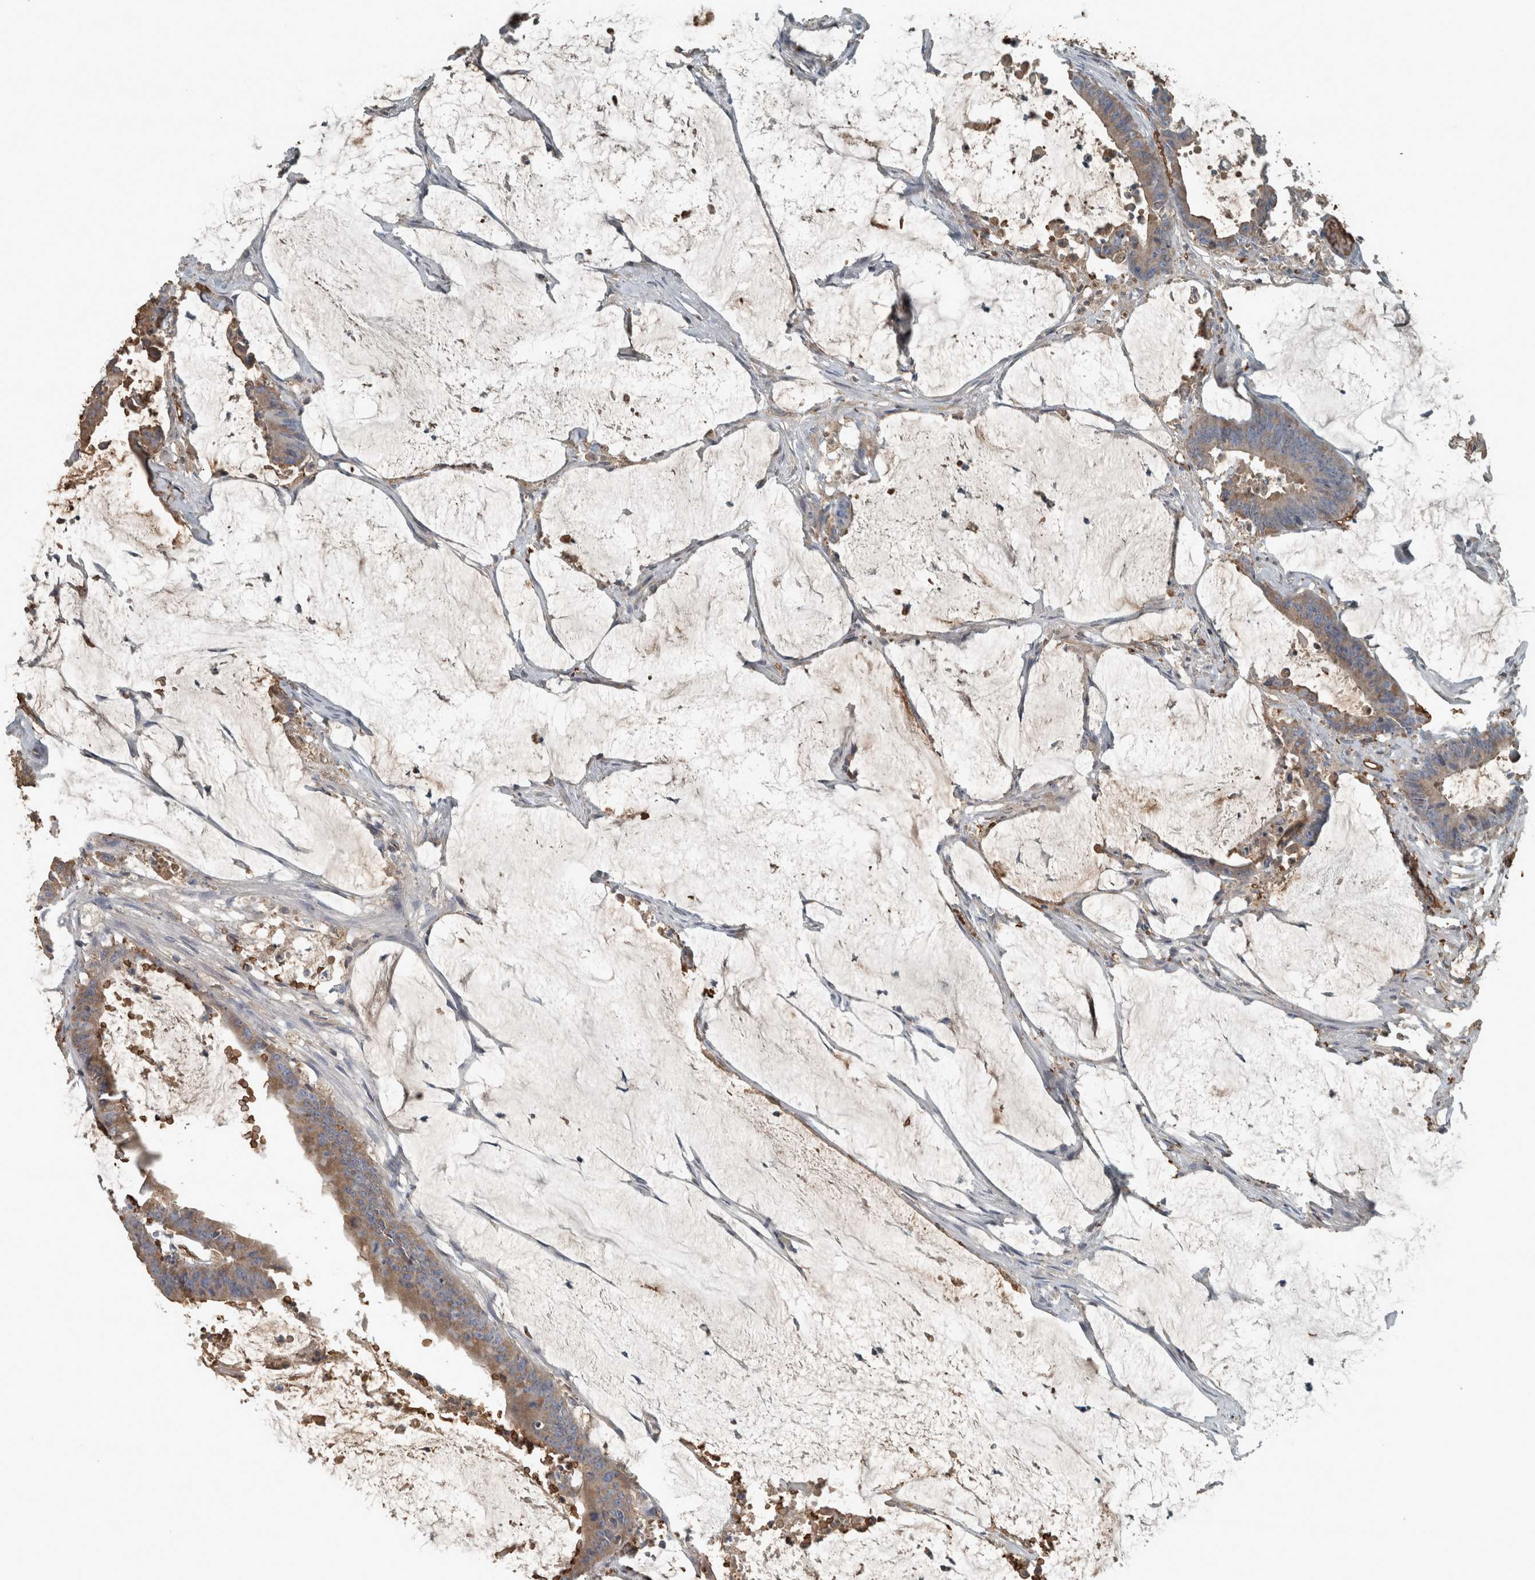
{"staining": {"intensity": "weak", "quantity": ">75%", "location": "cytoplasmic/membranous"}, "tissue": "colorectal cancer", "cell_type": "Tumor cells", "image_type": "cancer", "snomed": [{"axis": "morphology", "description": "Adenocarcinoma, NOS"}, {"axis": "topography", "description": "Rectum"}], "caption": "Colorectal cancer (adenocarcinoma) tissue demonstrates weak cytoplasmic/membranous positivity in approximately >75% of tumor cells", "gene": "LBP", "patient": {"sex": "female", "age": 66}}